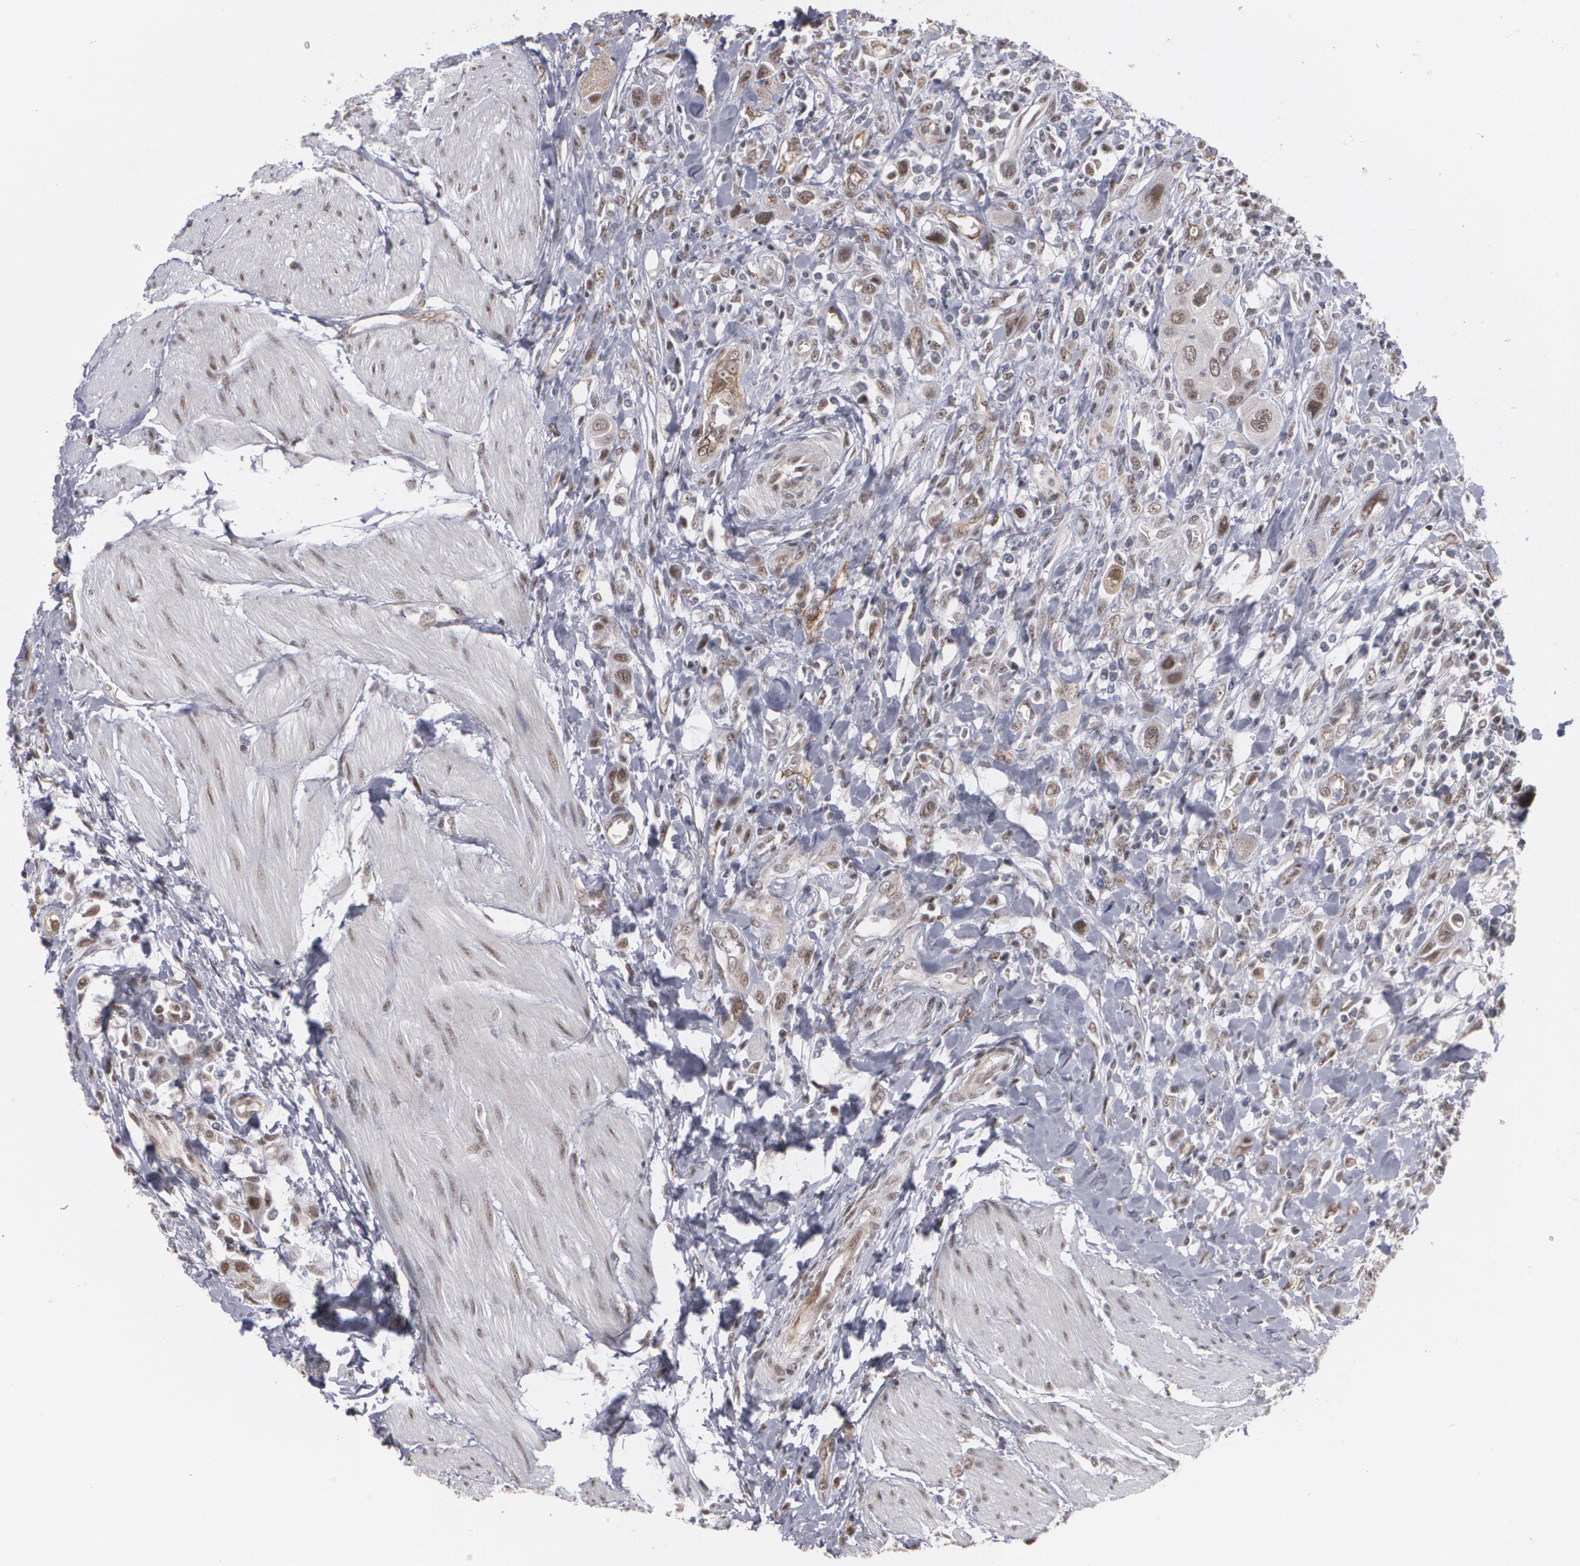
{"staining": {"intensity": "weak", "quantity": "25%-75%", "location": "nuclear"}, "tissue": "urothelial cancer", "cell_type": "Tumor cells", "image_type": "cancer", "snomed": [{"axis": "morphology", "description": "Urothelial carcinoma, High grade"}, {"axis": "topography", "description": "Urinary bladder"}], "caption": "About 25%-75% of tumor cells in urothelial cancer show weak nuclear protein staining as visualized by brown immunohistochemical staining.", "gene": "ZNF75A", "patient": {"sex": "male", "age": 50}}